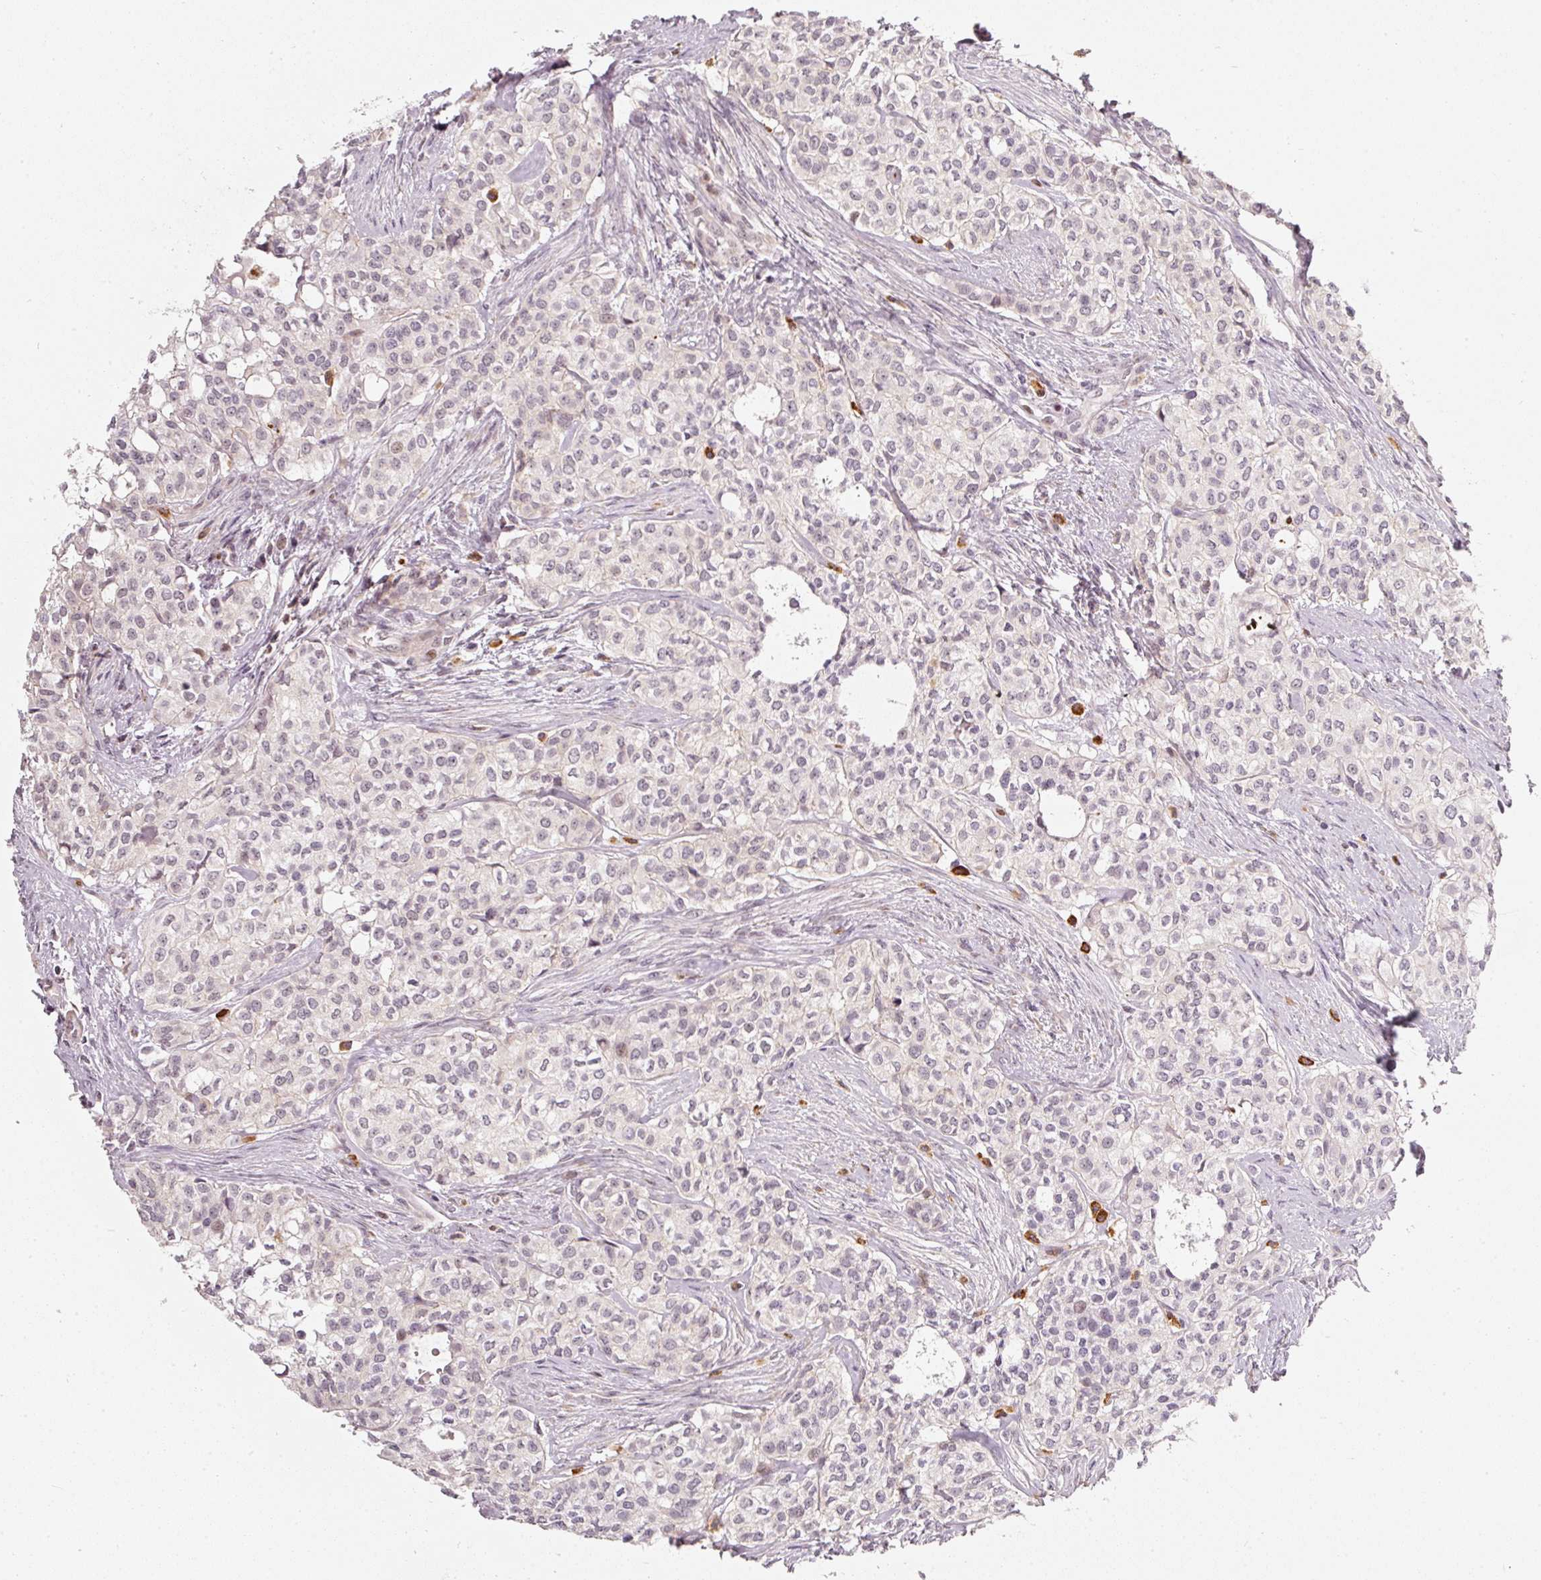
{"staining": {"intensity": "negative", "quantity": "none", "location": "none"}, "tissue": "head and neck cancer", "cell_type": "Tumor cells", "image_type": "cancer", "snomed": [{"axis": "morphology", "description": "Adenocarcinoma, NOS"}, {"axis": "topography", "description": "Head-Neck"}], "caption": "Head and neck cancer stained for a protein using IHC demonstrates no staining tumor cells.", "gene": "MXRA8", "patient": {"sex": "male", "age": 81}}